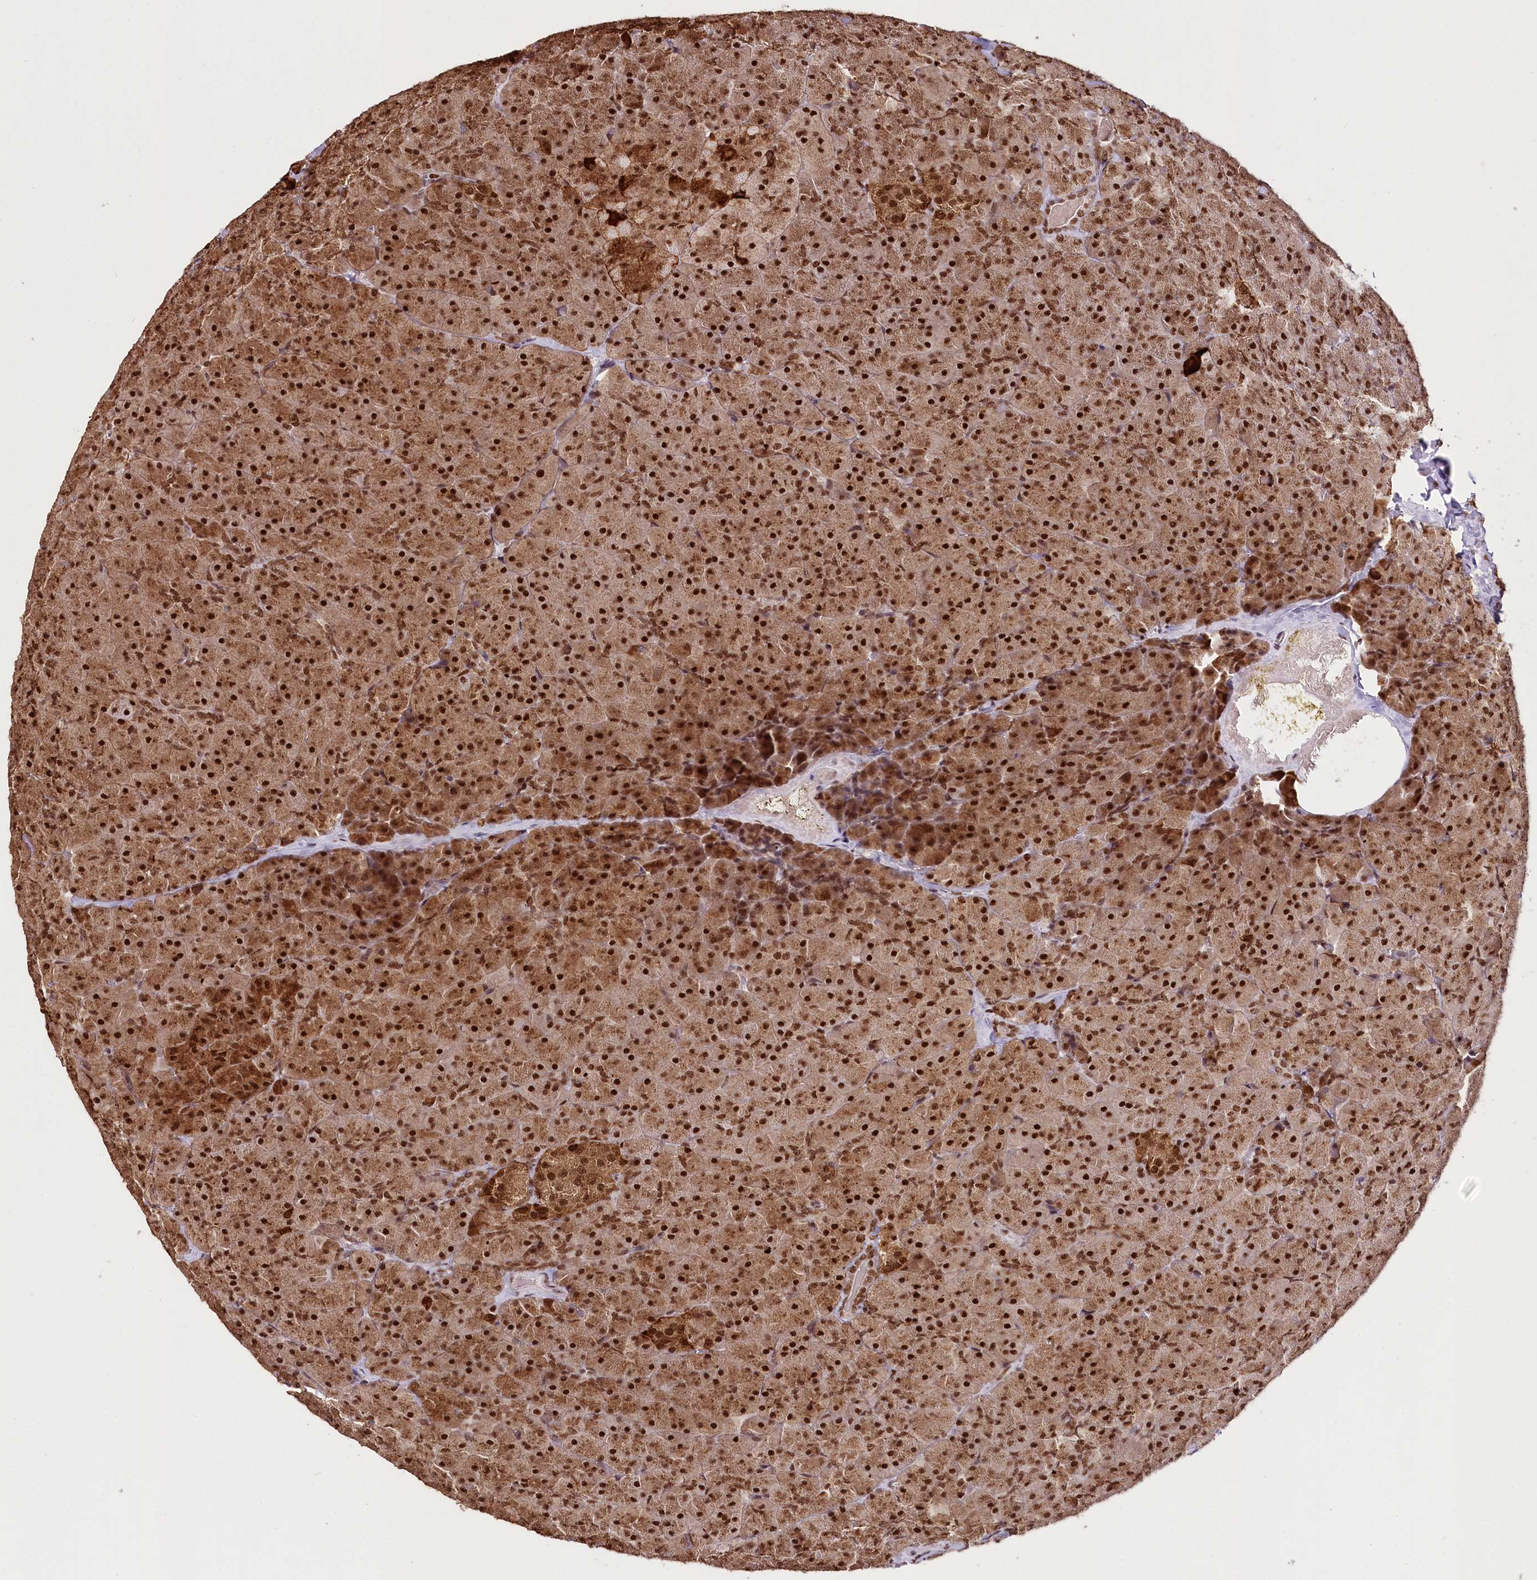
{"staining": {"intensity": "strong", "quantity": ">75%", "location": "cytoplasmic/membranous,nuclear"}, "tissue": "pancreas", "cell_type": "Exocrine glandular cells", "image_type": "normal", "snomed": [{"axis": "morphology", "description": "Normal tissue, NOS"}, {"axis": "topography", "description": "Pancreas"}], "caption": "Immunohistochemical staining of benign pancreas demonstrates strong cytoplasmic/membranous,nuclear protein expression in approximately >75% of exocrine glandular cells. (IHC, brightfield microscopy, high magnification).", "gene": "SMARCE1", "patient": {"sex": "male", "age": 36}}